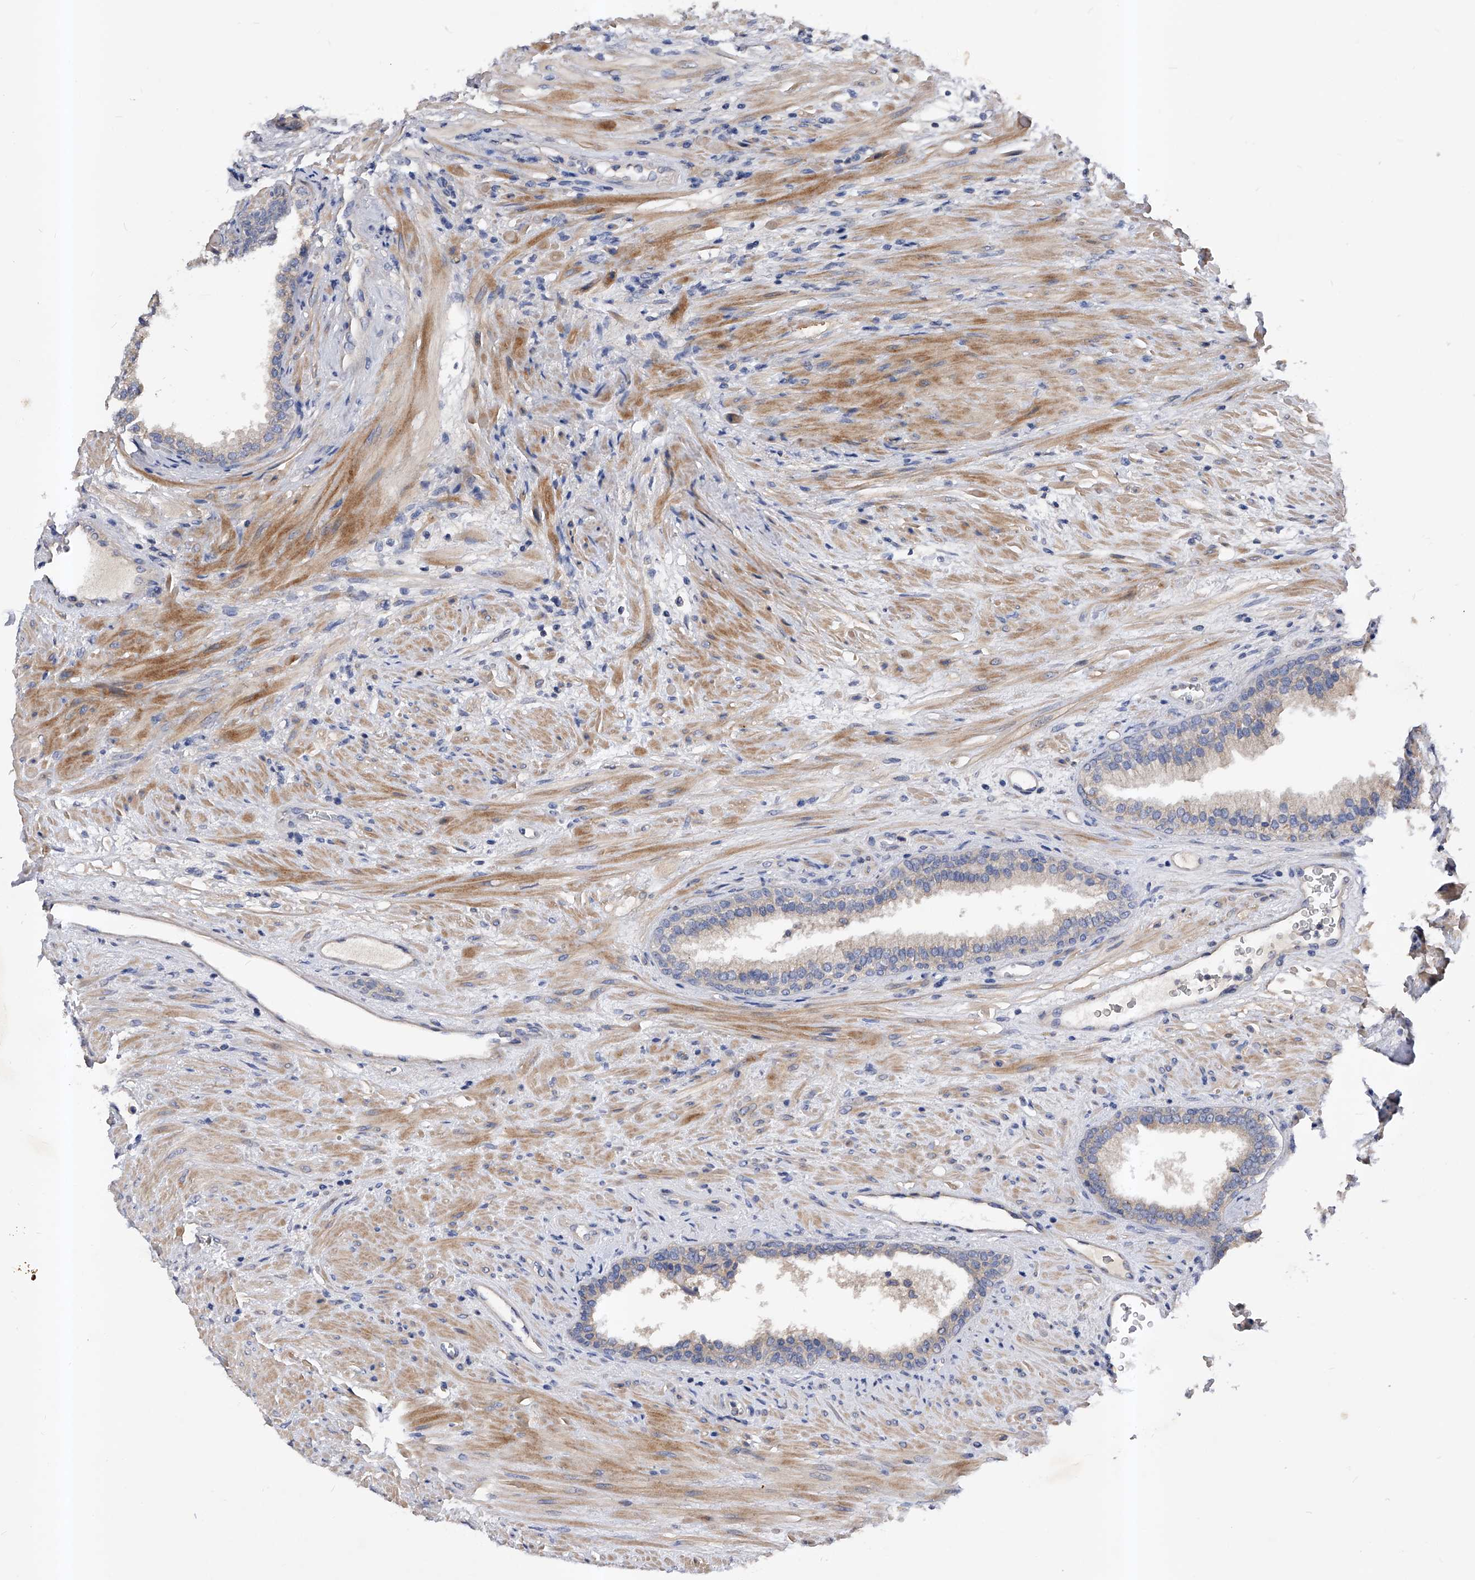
{"staining": {"intensity": "negative", "quantity": "none", "location": "none"}, "tissue": "prostate", "cell_type": "Glandular cells", "image_type": "normal", "snomed": [{"axis": "morphology", "description": "Normal tissue, NOS"}, {"axis": "topography", "description": "Prostate"}], "caption": "Glandular cells show no significant staining in normal prostate. Nuclei are stained in blue.", "gene": "ARL4C", "patient": {"sex": "male", "age": 76}}